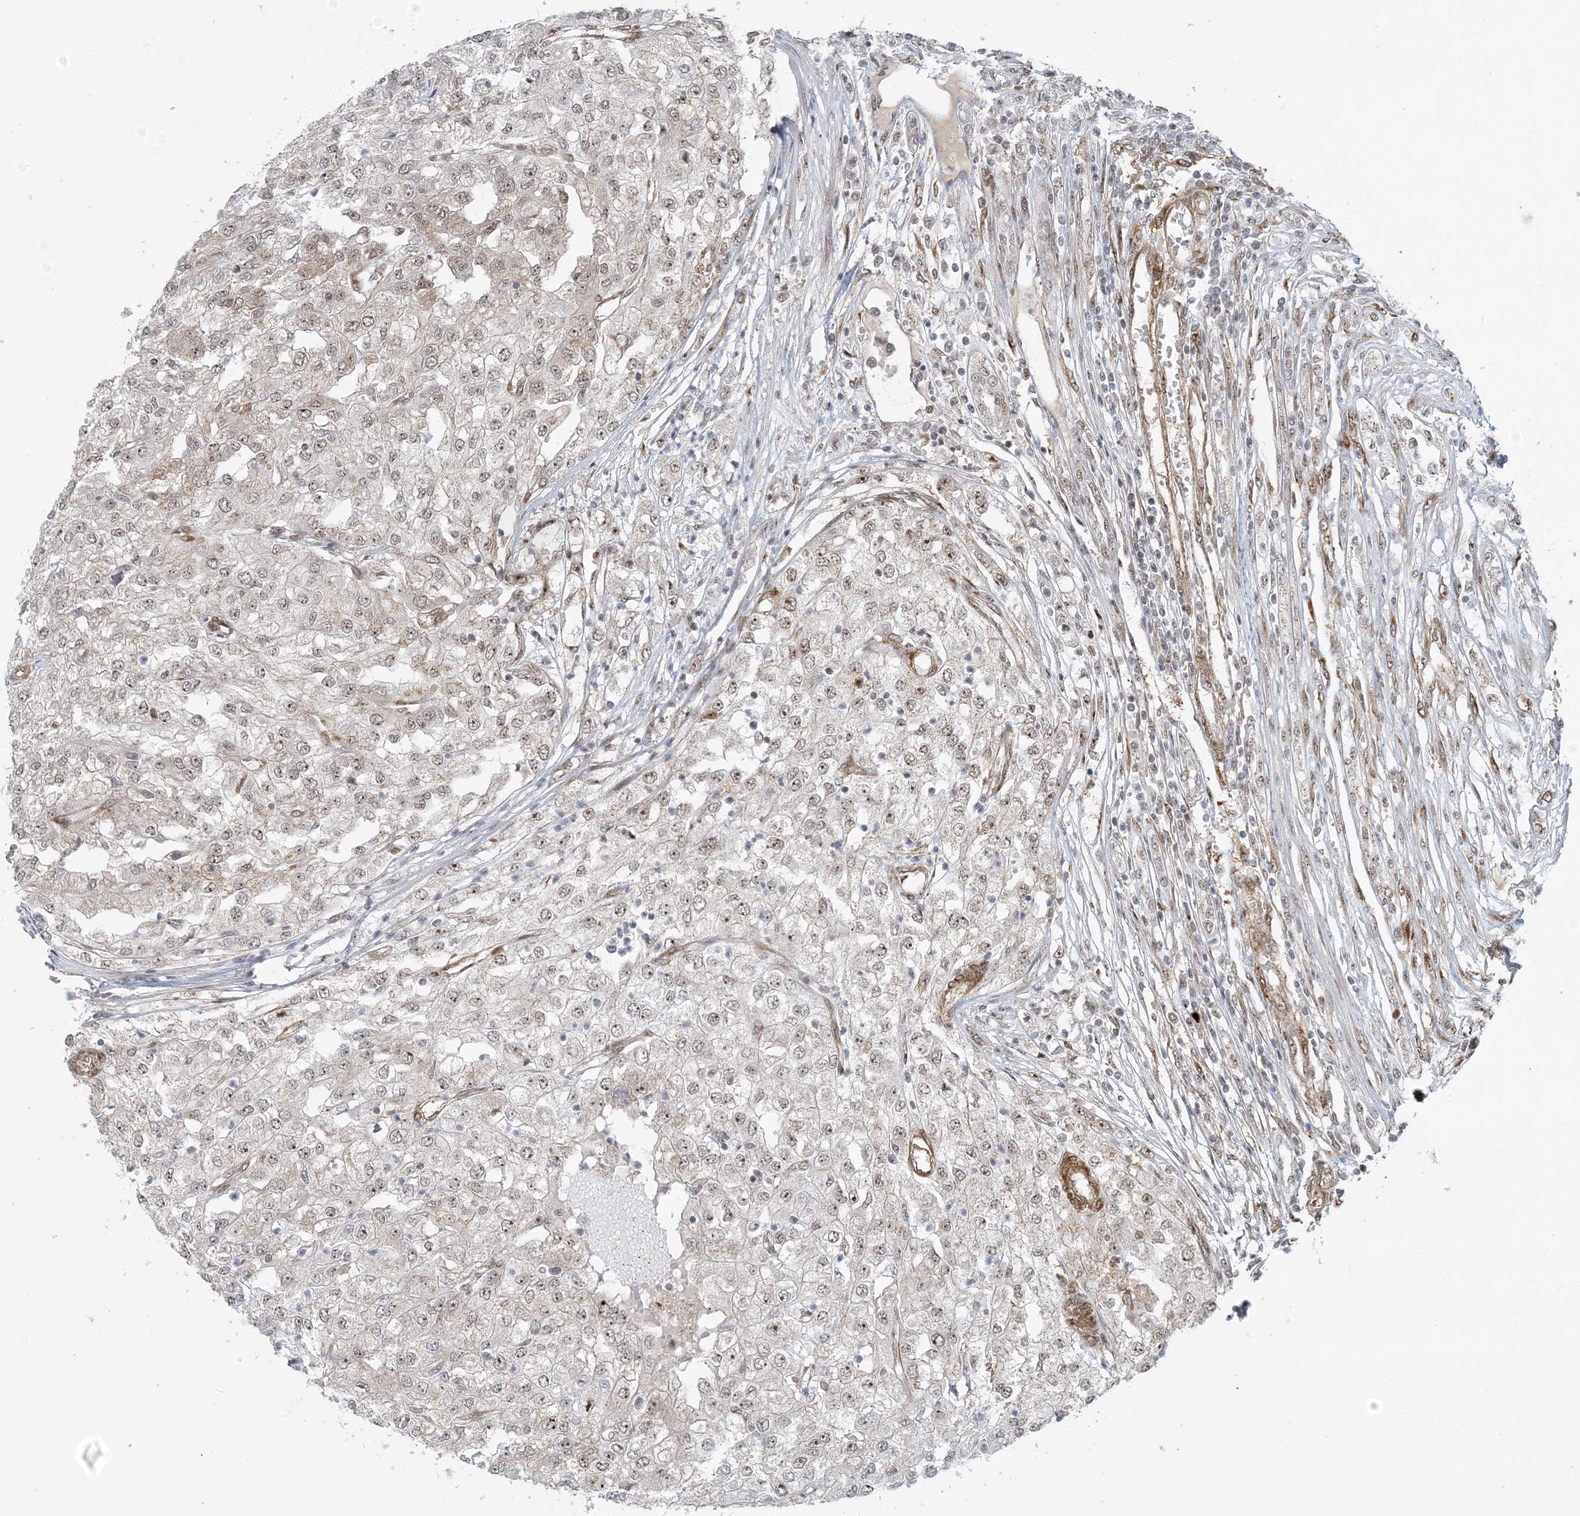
{"staining": {"intensity": "weak", "quantity": "<25%", "location": "nuclear"}, "tissue": "renal cancer", "cell_type": "Tumor cells", "image_type": "cancer", "snomed": [{"axis": "morphology", "description": "Adenocarcinoma, NOS"}, {"axis": "topography", "description": "Kidney"}], "caption": "Tumor cells are negative for brown protein staining in renal cancer. The staining was performed using DAB (3,3'-diaminobenzidine) to visualize the protein expression in brown, while the nuclei were stained in blue with hematoxylin (Magnification: 20x).", "gene": "PLRG1", "patient": {"sex": "female", "age": 54}}